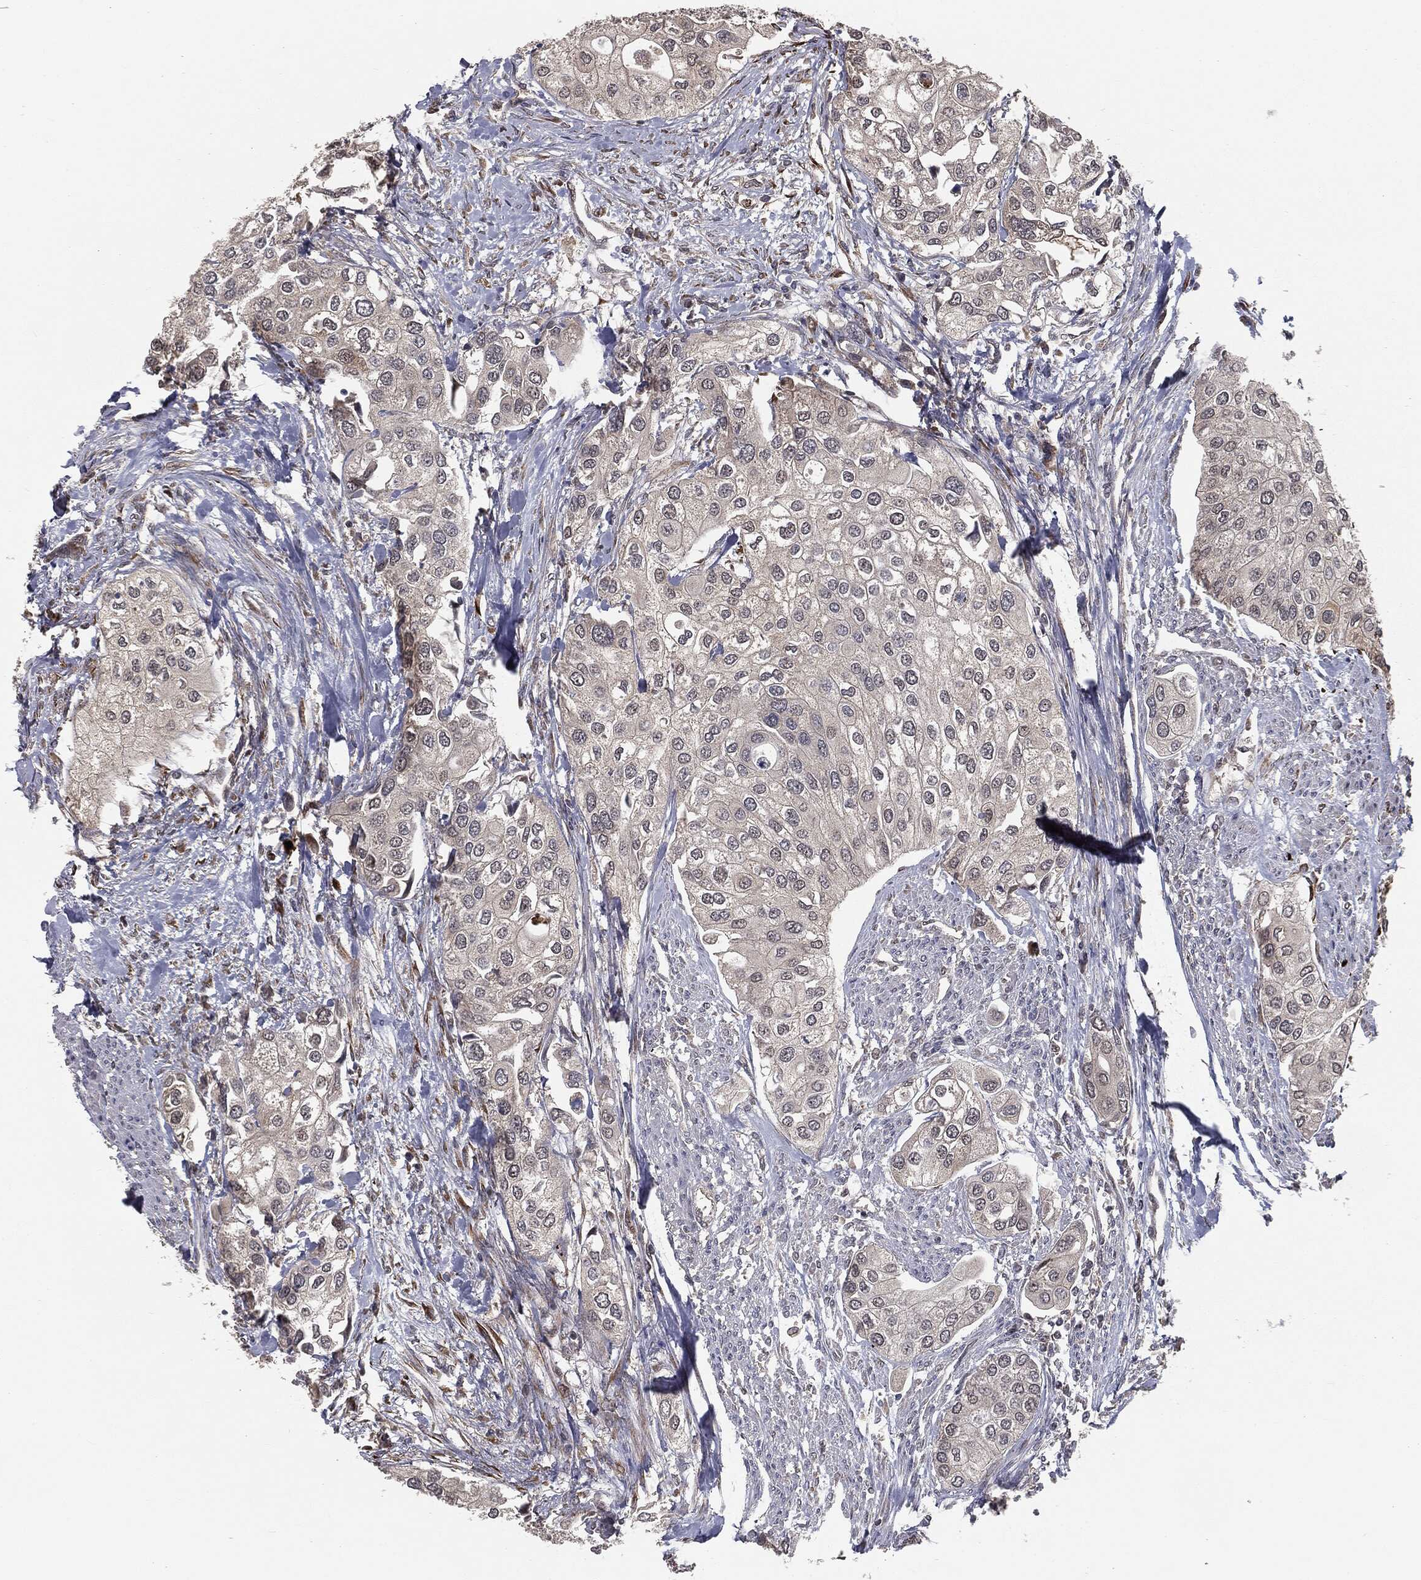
{"staining": {"intensity": "weak", "quantity": ">75%", "location": "cytoplasmic/membranous,nuclear"}, "tissue": "urothelial cancer", "cell_type": "Tumor cells", "image_type": "cancer", "snomed": [{"axis": "morphology", "description": "Urothelial carcinoma, High grade"}, {"axis": "topography", "description": "Urinary bladder"}], "caption": "This is an image of immunohistochemistry staining of urothelial carcinoma (high-grade), which shows weak staining in the cytoplasmic/membranous and nuclear of tumor cells.", "gene": "FBXO7", "patient": {"sex": "male", "age": 64}}